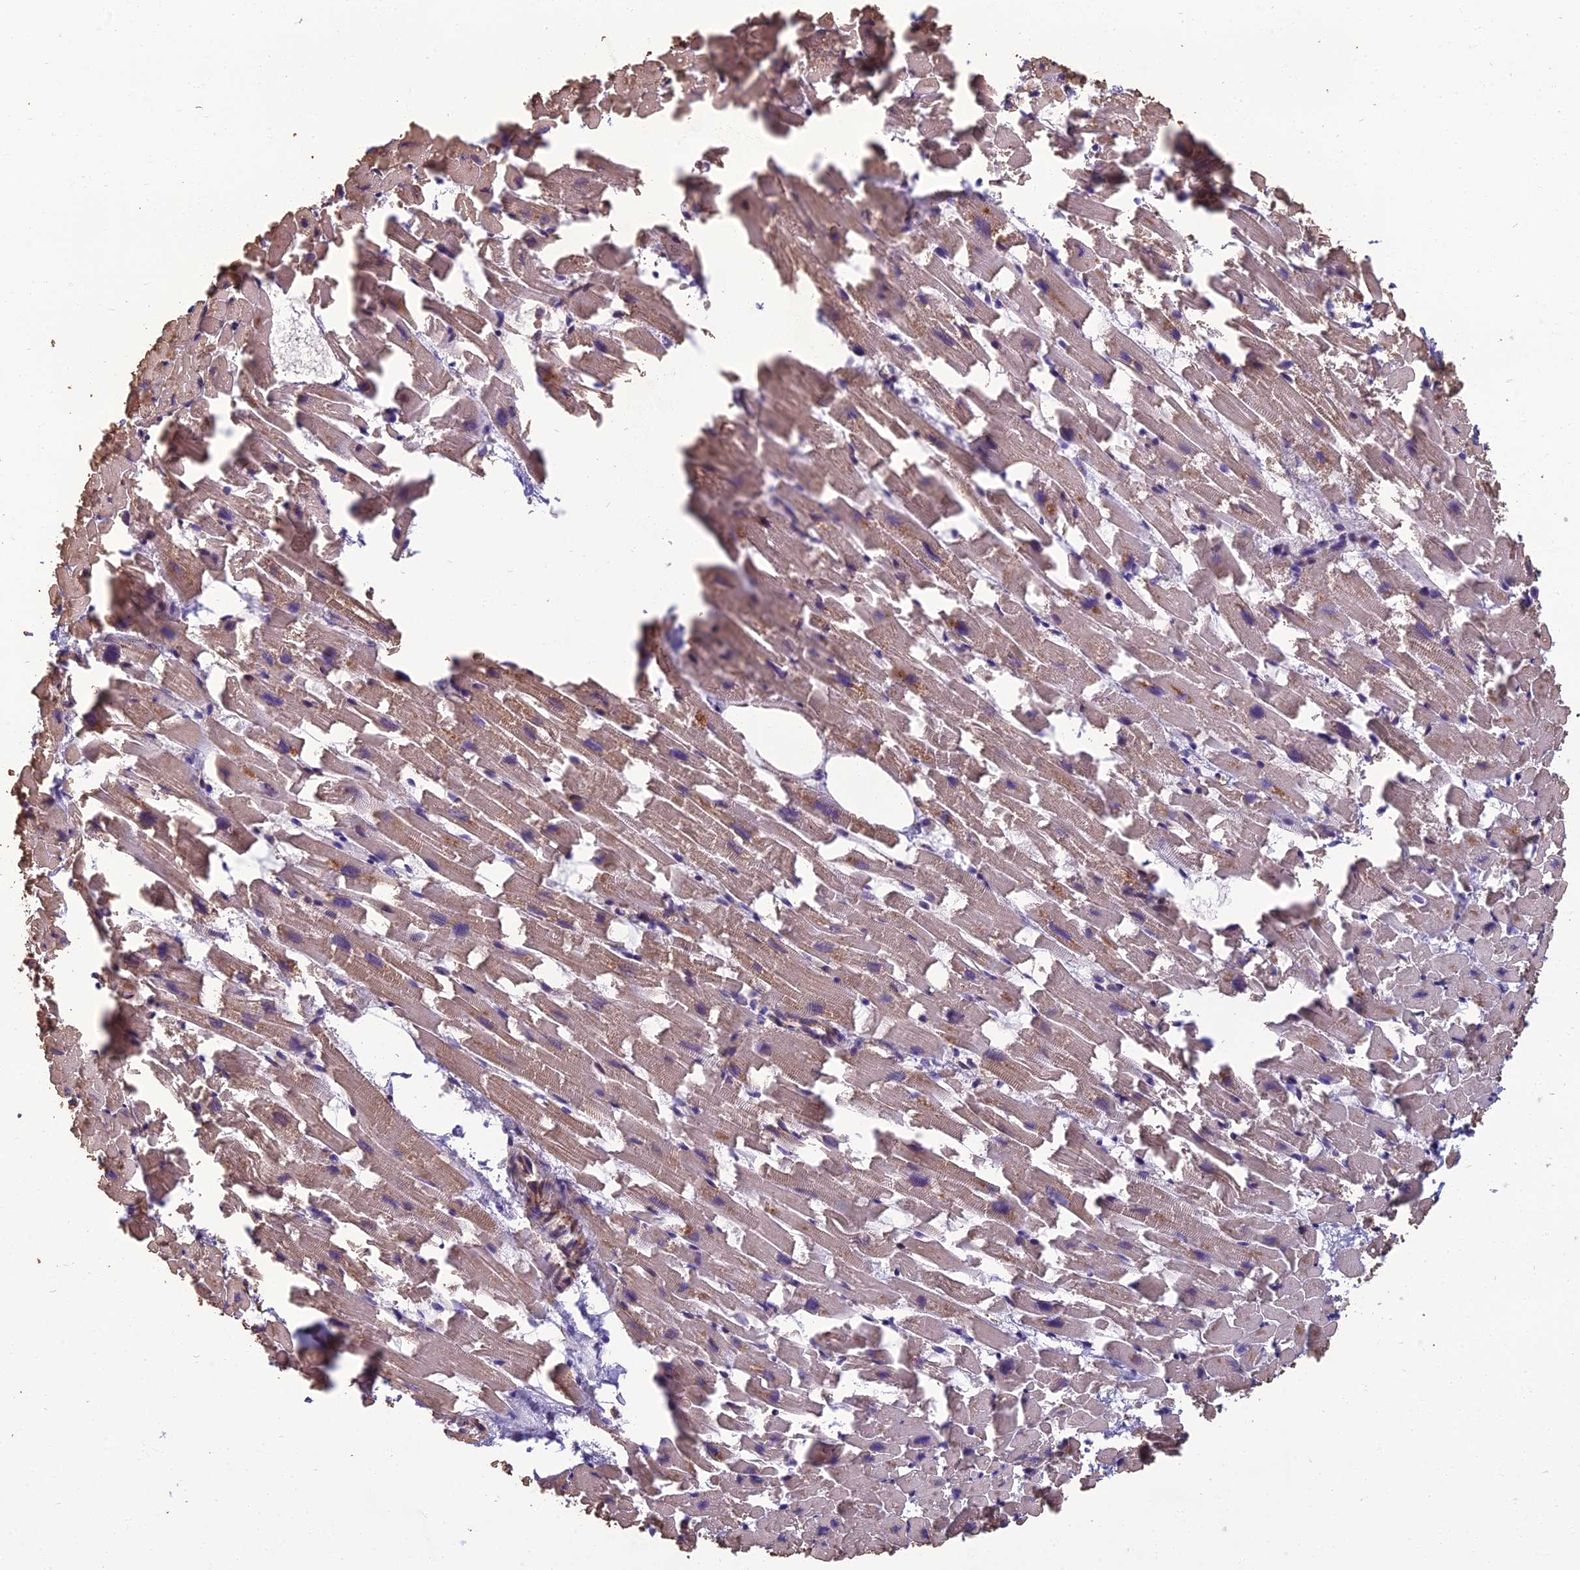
{"staining": {"intensity": "weak", "quantity": ">75%", "location": "cytoplasmic/membranous"}, "tissue": "heart muscle", "cell_type": "Cardiomyocytes", "image_type": "normal", "snomed": [{"axis": "morphology", "description": "Normal tissue, NOS"}, {"axis": "topography", "description": "Heart"}], "caption": "Heart muscle stained for a protein (brown) displays weak cytoplasmic/membranous positive staining in about >75% of cardiomyocytes.", "gene": "WDR24", "patient": {"sex": "female", "age": 64}}